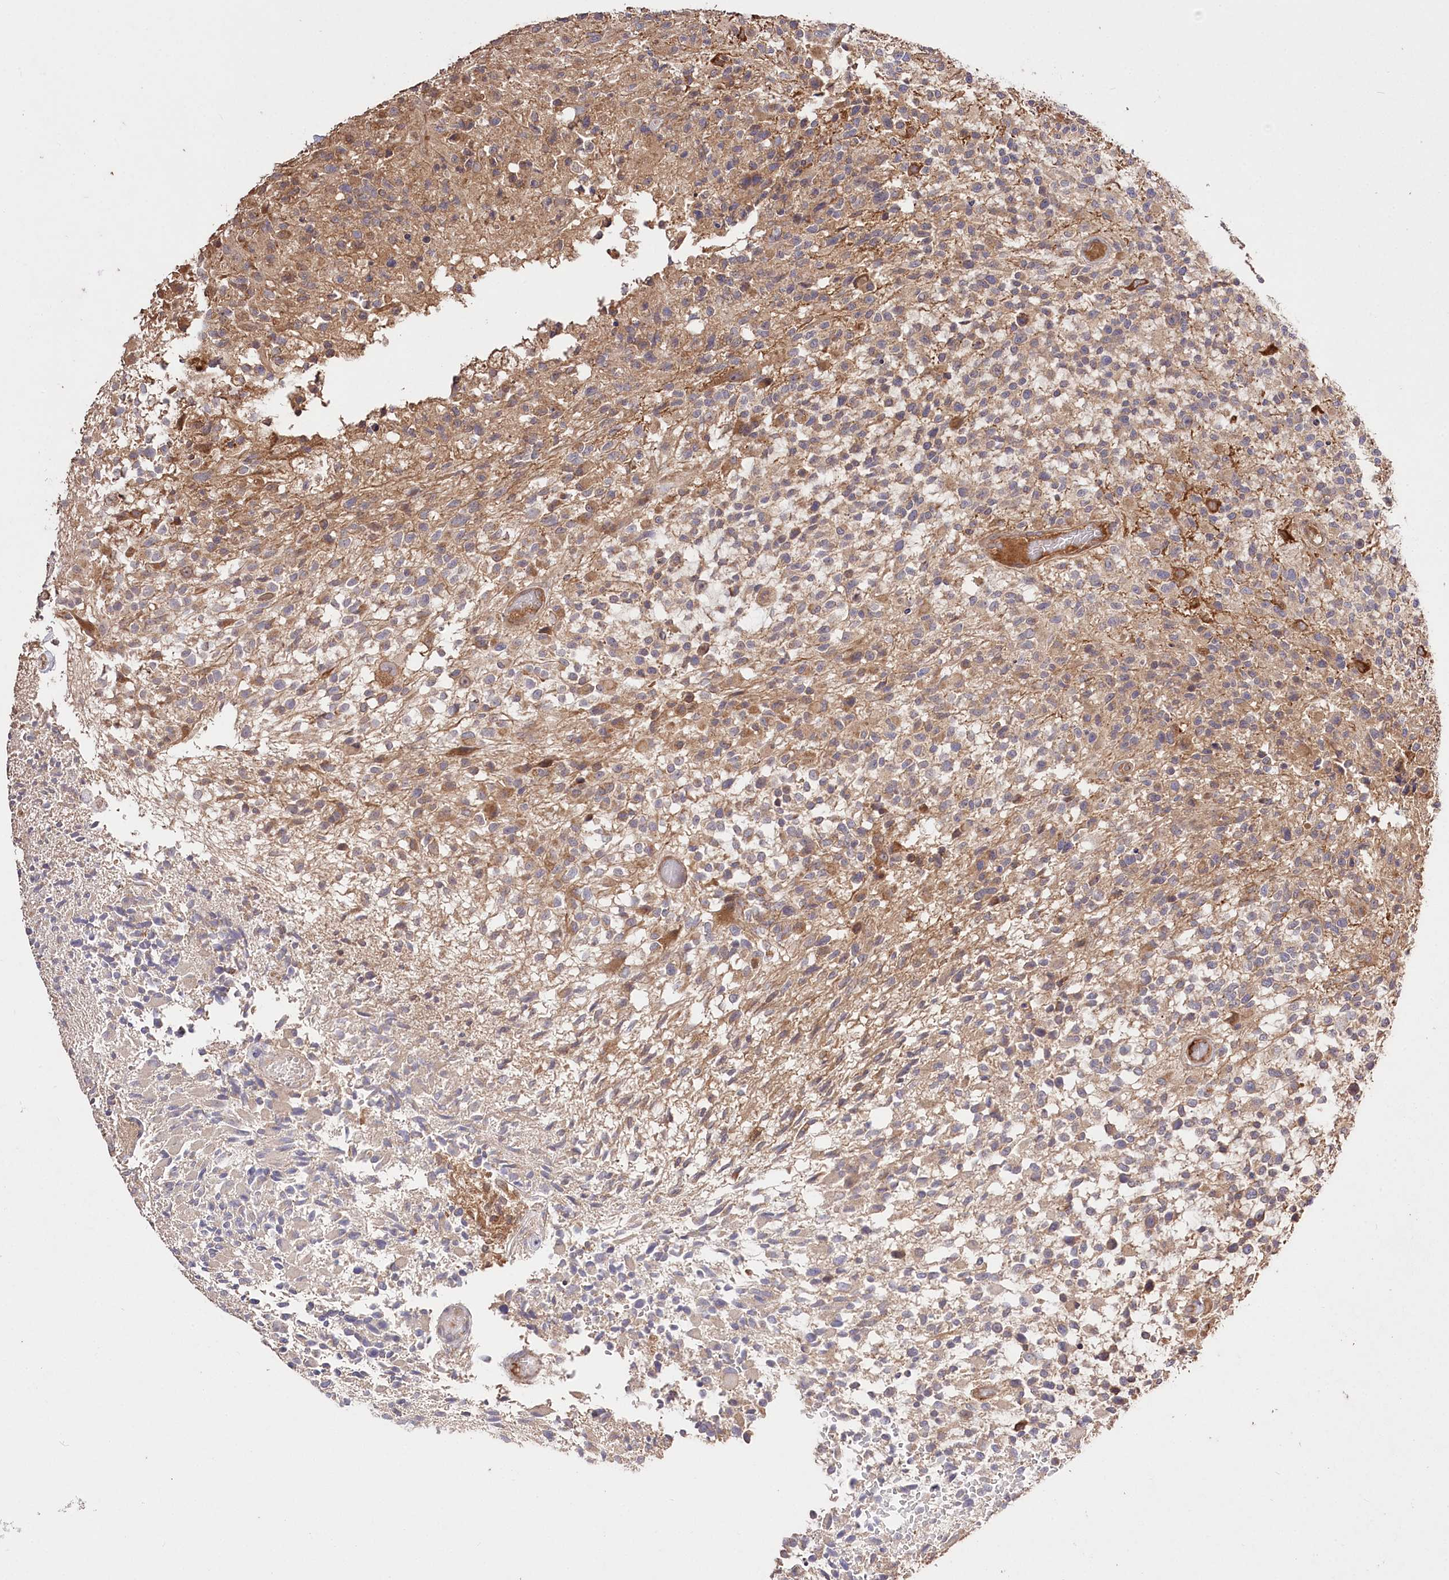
{"staining": {"intensity": "weak", "quantity": "25%-75%", "location": "cytoplasmic/membranous"}, "tissue": "glioma", "cell_type": "Tumor cells", "image_type": "cancer", "snomed": [{"axis": "morphology", "description": "Glioma, malignant, High grade"}, {"axis": "morphology", "description": "Glioblastoma, NOS"}, {"axis": "topography", "description": "Brain"}], "caption": "Immunohistochemistry micrograph of human glioma stained for a protein (brown), which demonstrates low levels of weak cytoplasmic/membranous expression in approximately 25%-75% of tumor cells.", "gene": "PRSS53", "patient": {"sex": "male", "age": 60}}